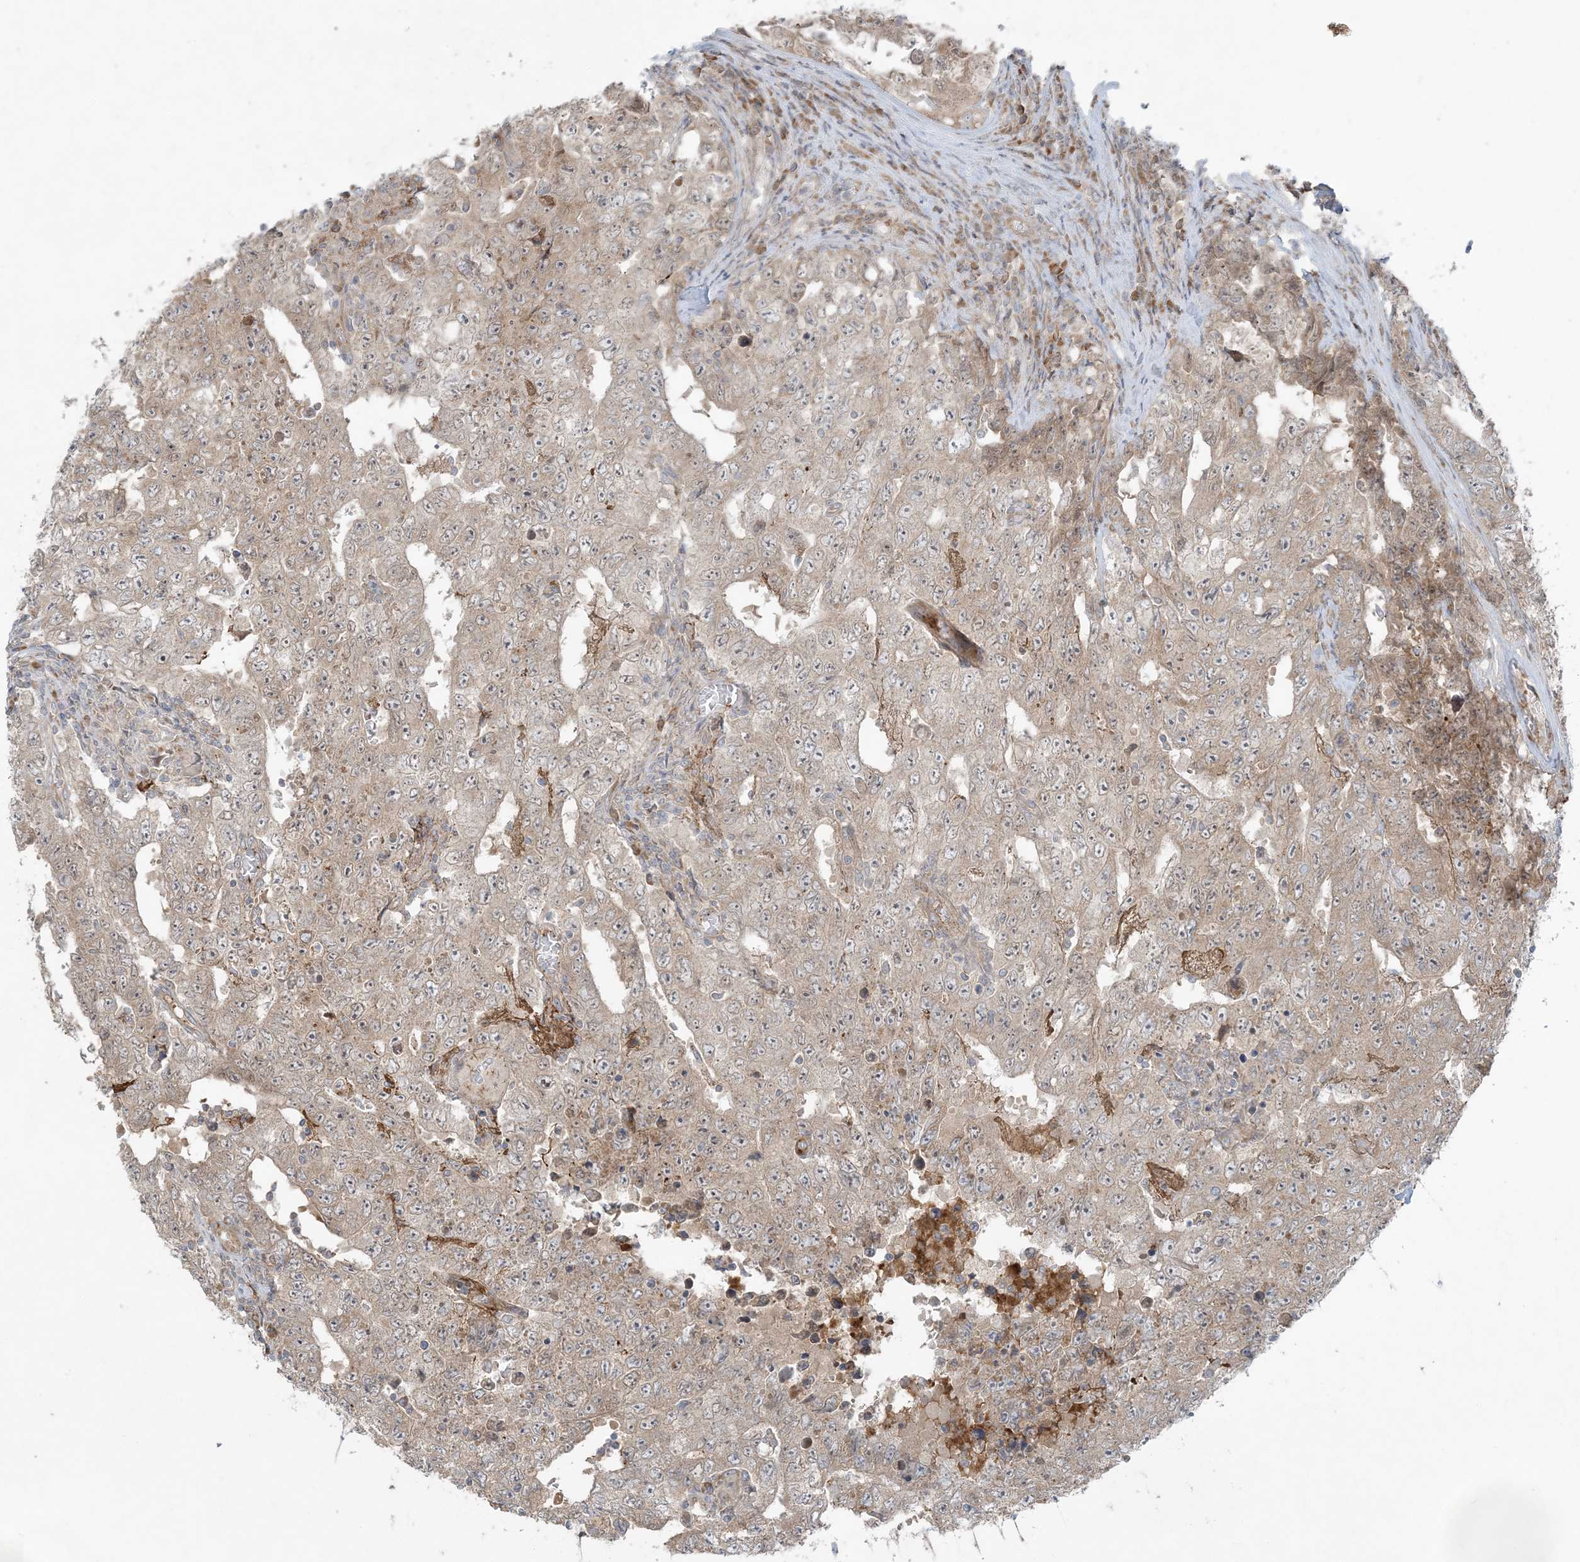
{"staining": {"intensity": "weak", "quantity": "<25%", "location": "cytoplasmic/membranous"}, "tissue": "testis cancer", "cell_type": "Tumor cells", "image_type": "cancer", "snomed": [{"axis": "morphology", "description": "Carcinoma, Embryonal, NOS"}, {"axis": "topography", "description": "Testis"}], "caption": "Tumor cells are negative for brown protein staining in testis cancer. (DAB (3,3'-diaminobenzidine) immunohistochemistry (IHC) visualized using brightfield microscopy, high magnification).", "gene": "ZNF263", "patient": {"sex": "male", "age": 26}}